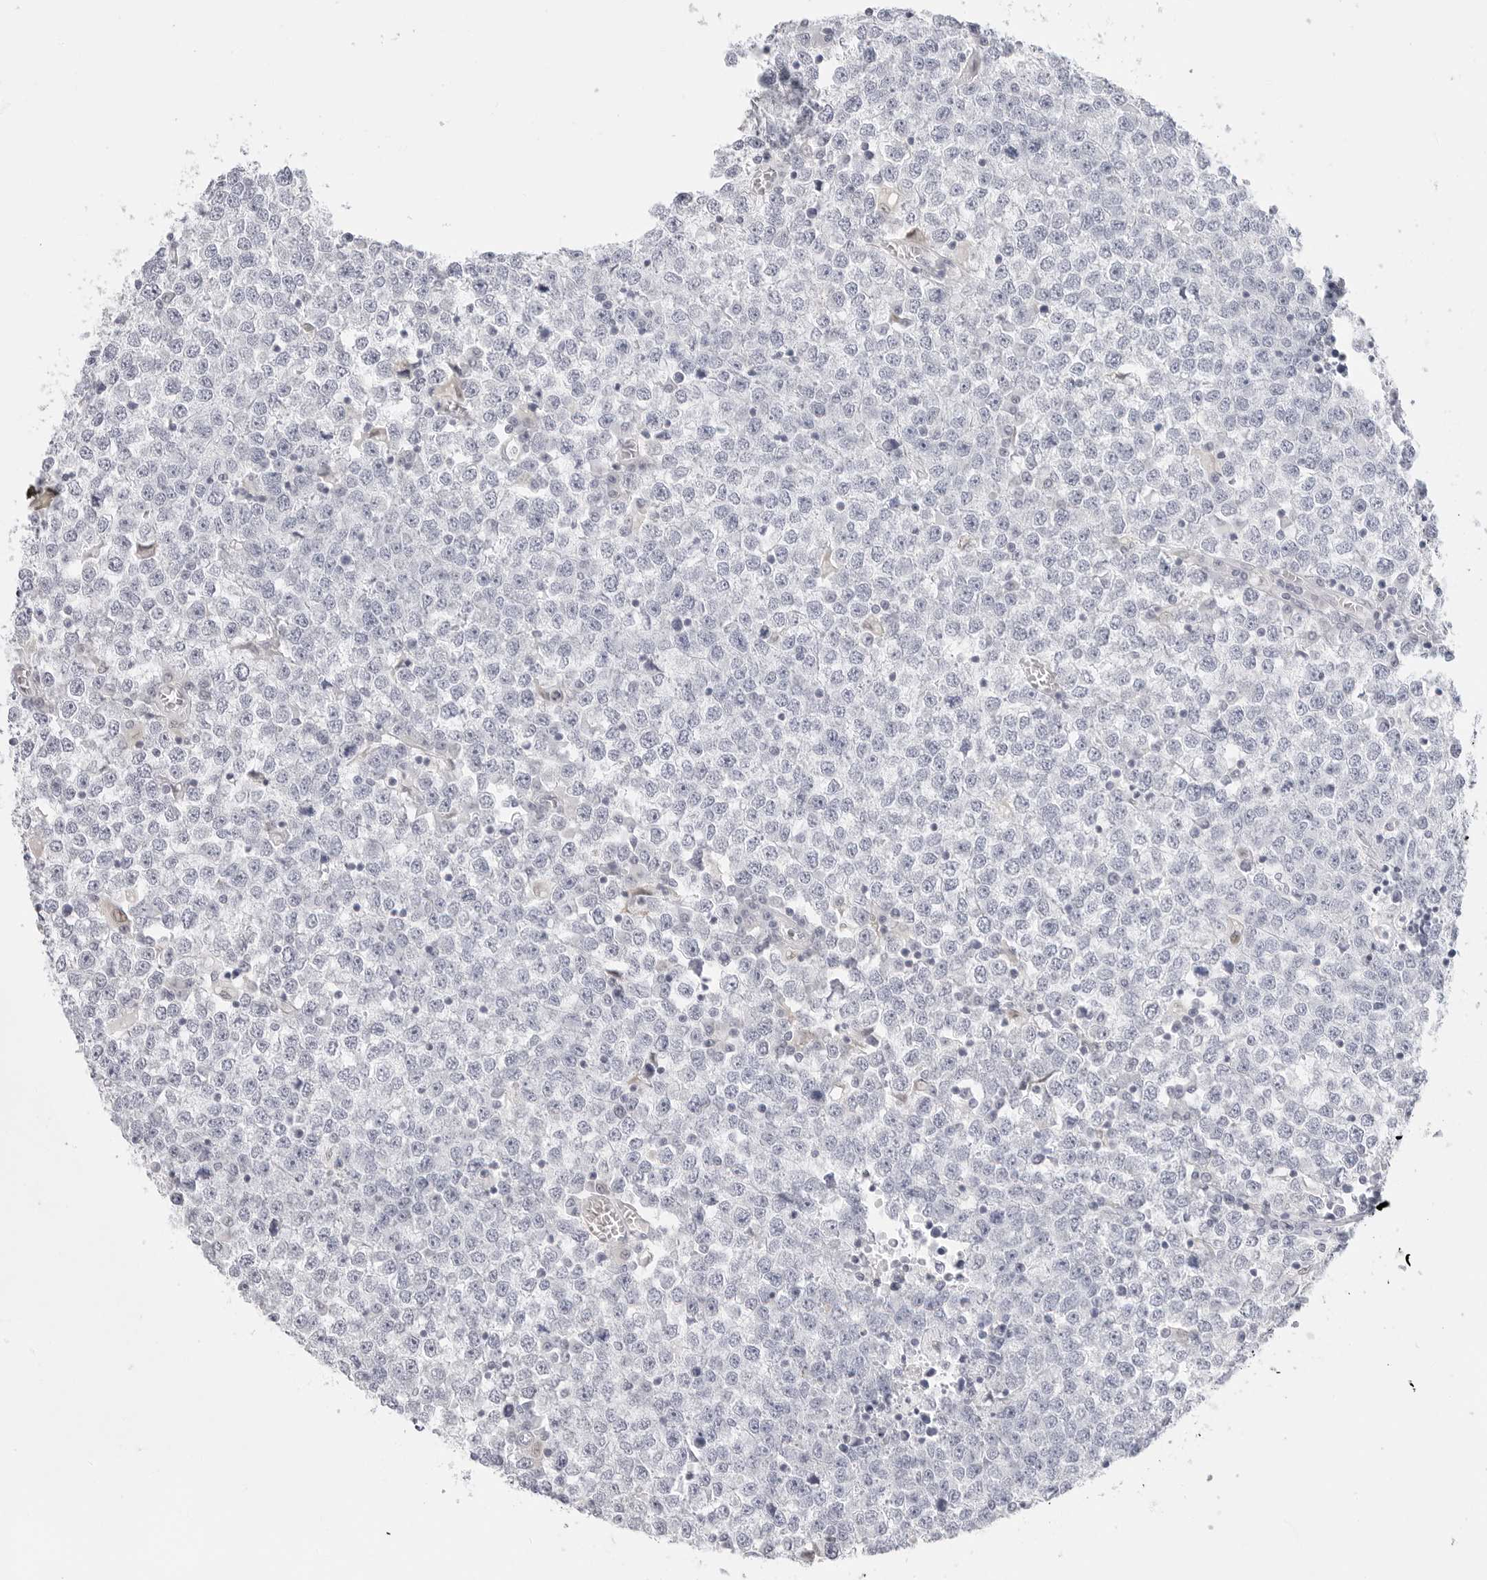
{"staining": {"intensity": "negative", "quantity": "none", "location": "none"}, "tissue": "testis cancer", "cell_type": "Tumor cells", "image_type": "cancer", "snomed": [{"axis": "morphology", "description": "Seminoma, NOS"}, {"axis": "topography", "description": "Testis"}], "caption": "The photomicrograph exhibits no staining of tumor cells in testis seminoma. The staining was performed using DAB to visualize the protein expression in brown, while the nuclei were stained in blue with hematoxylin (Magnification: 20x).", "gene": "HMGCS2", "patient": {"sex": "male", "age": 65}}